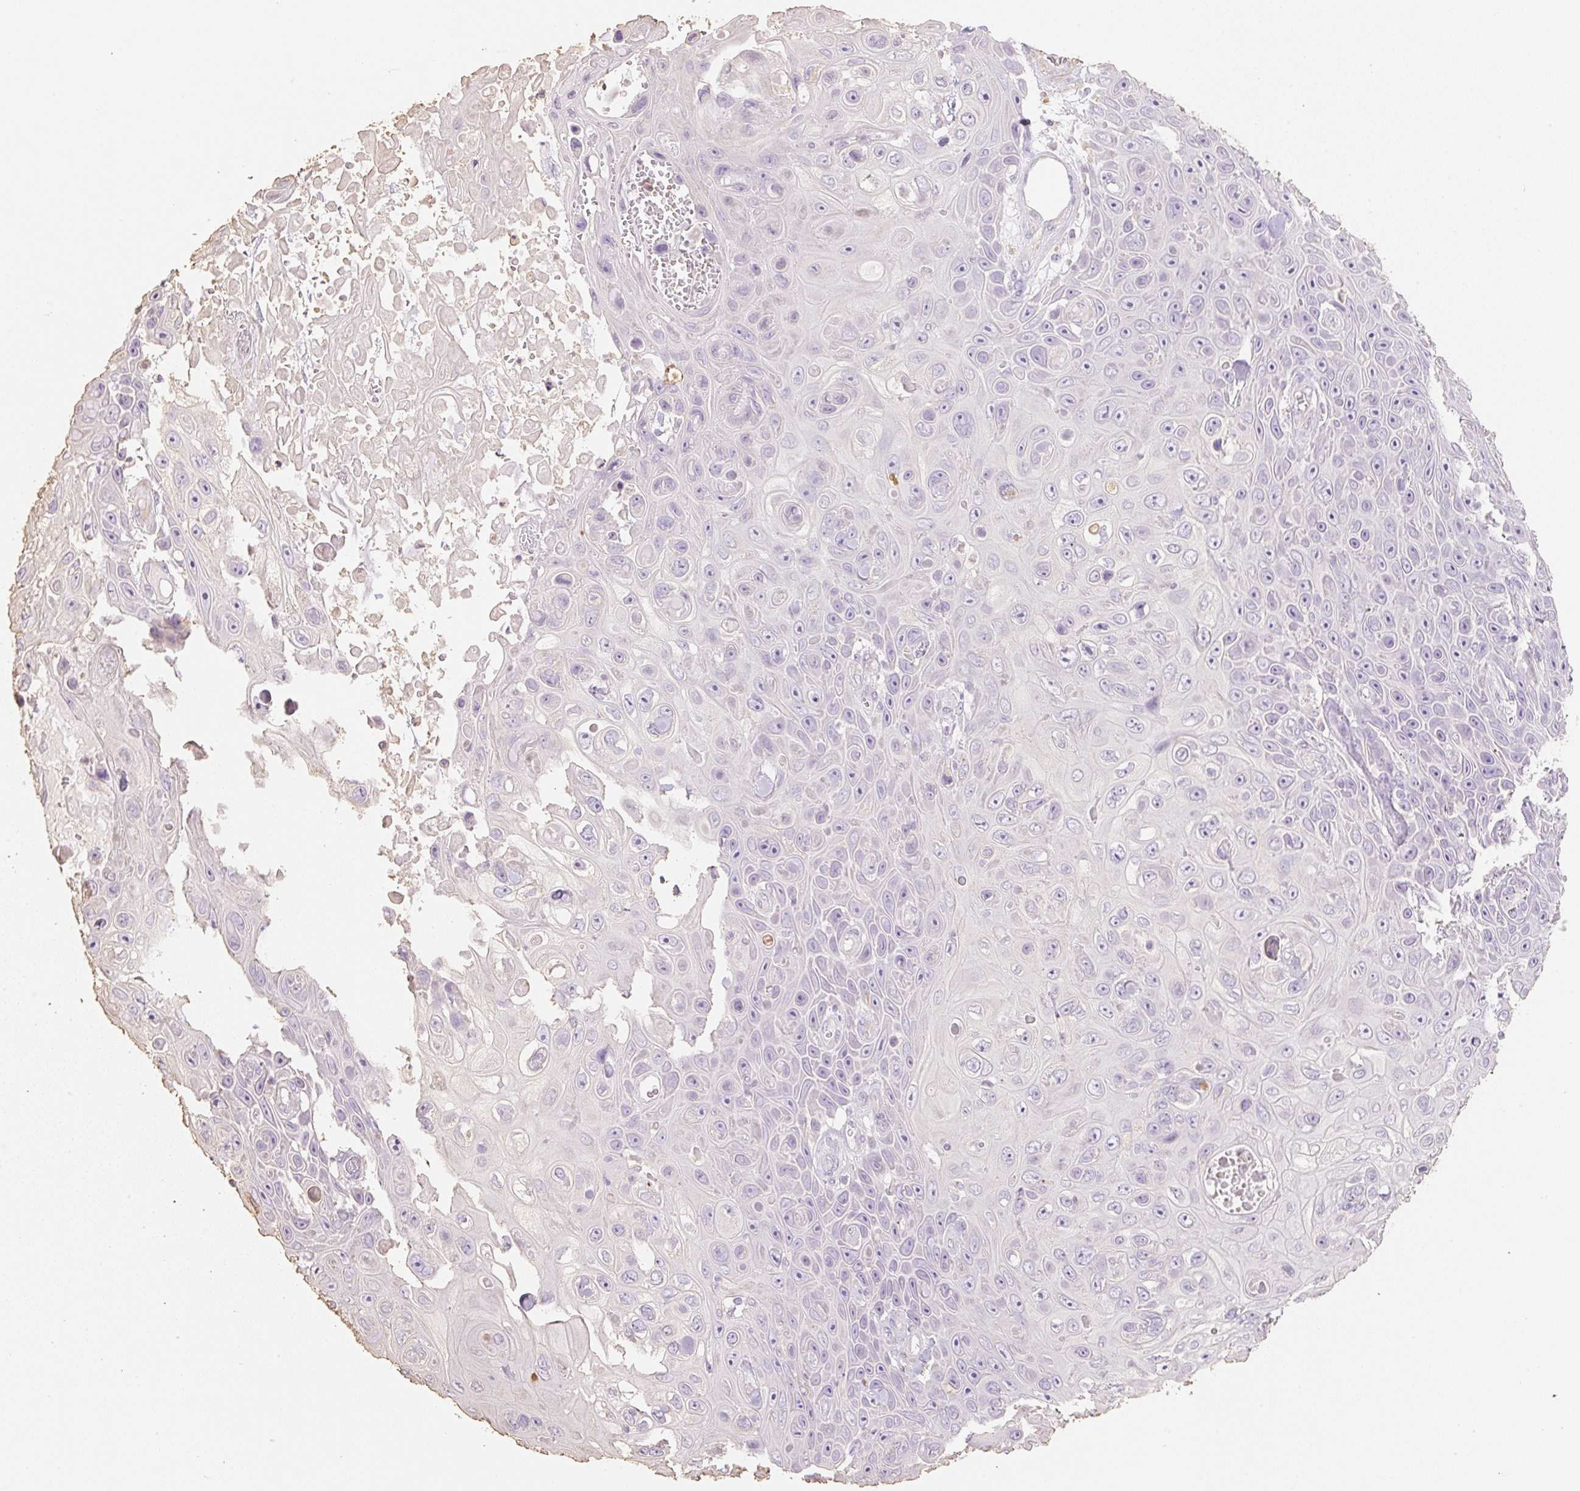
{"staining": {"intensity": "negative", "quantity": "none", "location": "none"}, "tissue": "skin cancer", "cell_type": "Tumor cells", "image_type": "cancer", "snomed": [{"axis": "morphology", "description": "Squamous cell carcinoma, NOS"}, {"axis": "topography", "description": "Skin"}], "caption": "High power microscopy photomicrograph of an immunohistochemistry (IHC) photomicrograph of squamous cell carcinoma (skin), revealing no significant positivity in tumor cells.", "gene": "MBOAT7", "patient": {"sex": "male", "age": 82}}